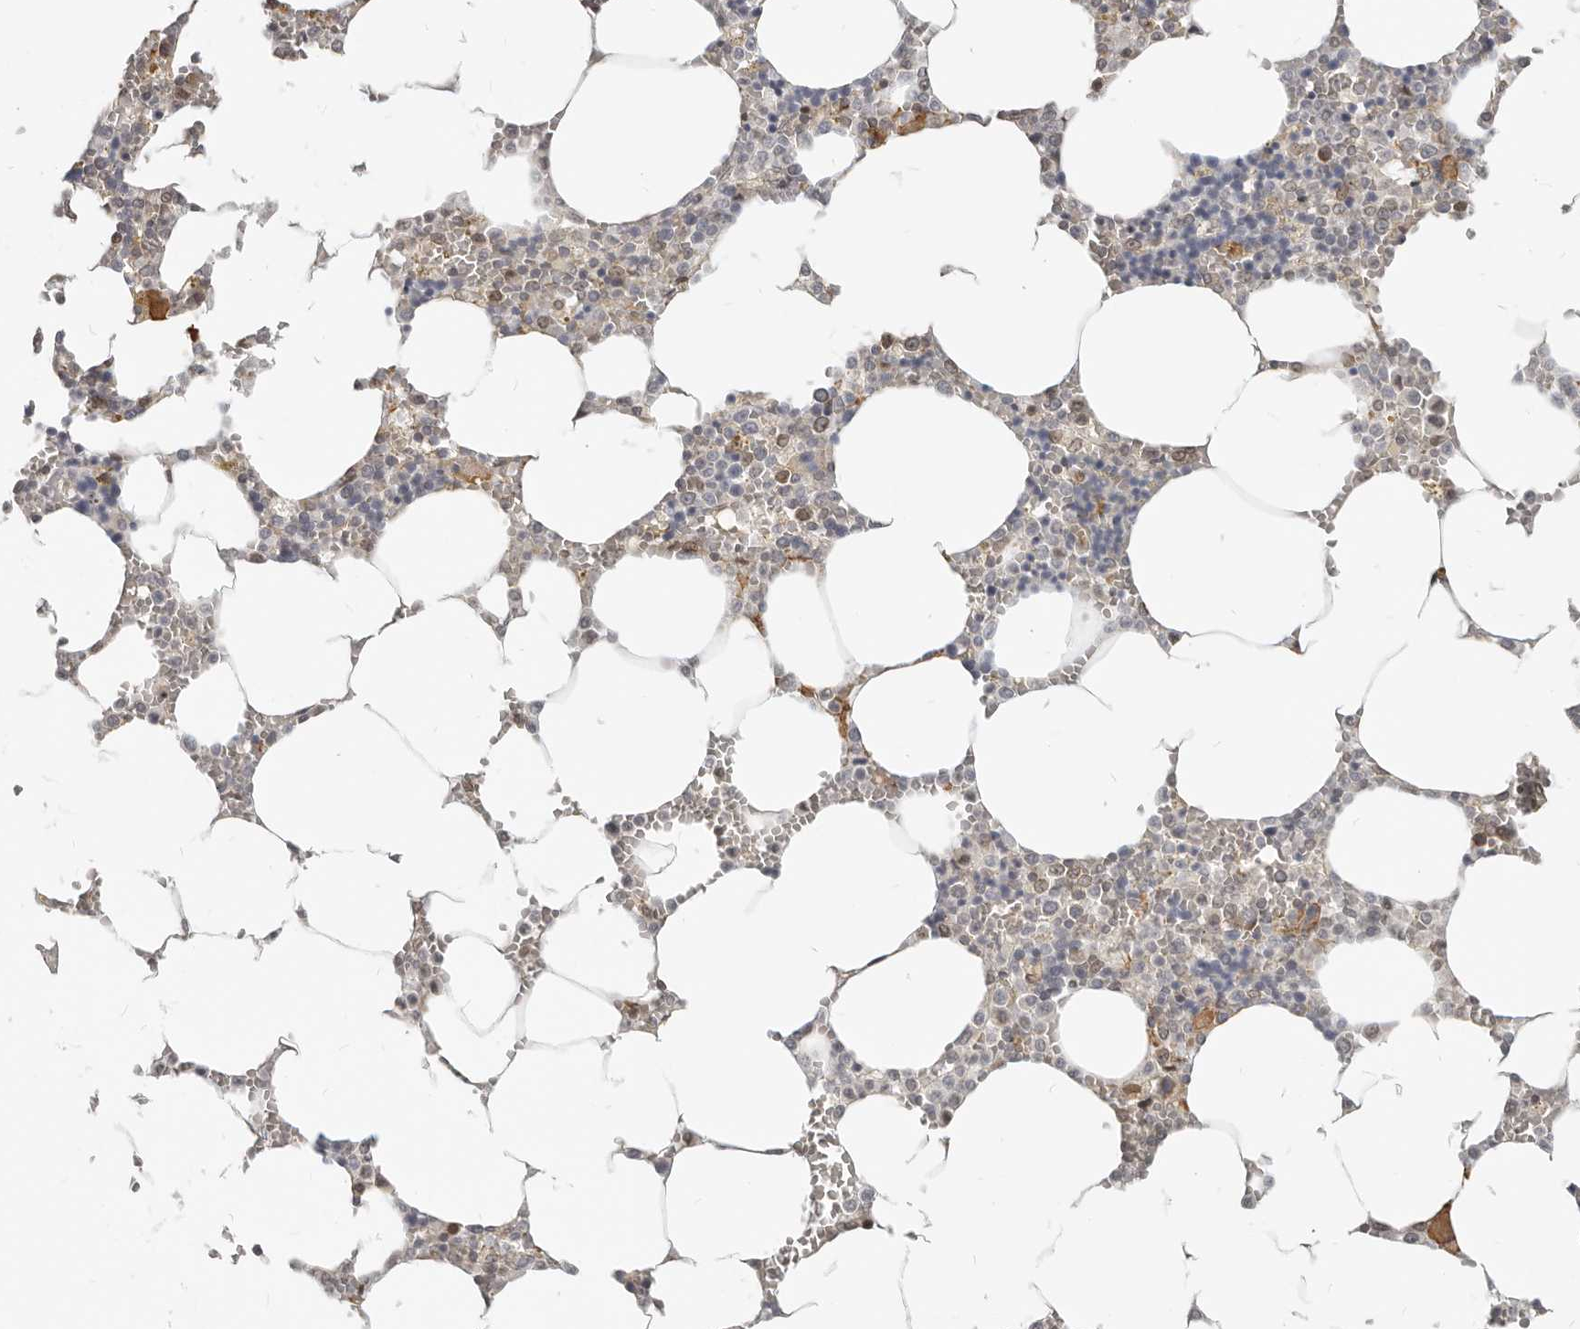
{"staining": {"intensity": "moderate", "quantity": "25%-75%", "location": "cytoplasmic/membranous,nuclear"}, "tissue": "bone marrow", "cell_type": "Hematopoietic cells", "image_type": "normal", "snomed": [{"axis": "morphology", "description": "Normal tissue, NOS"}, {"axis": "topography", "description": "Bone marrow"}], "caption": "The image reveals a brown stain indicating the presence of a protein in the cytoplasmic/membranous,nuclear of hematopoietic cells in bone marrow. Using DAB (brown) and hematoxylin (blue) stains, captured at high magnification using brightfield microscopy.", "gene": "NUP153", "patient": {"sex": "male", "age": 70}}